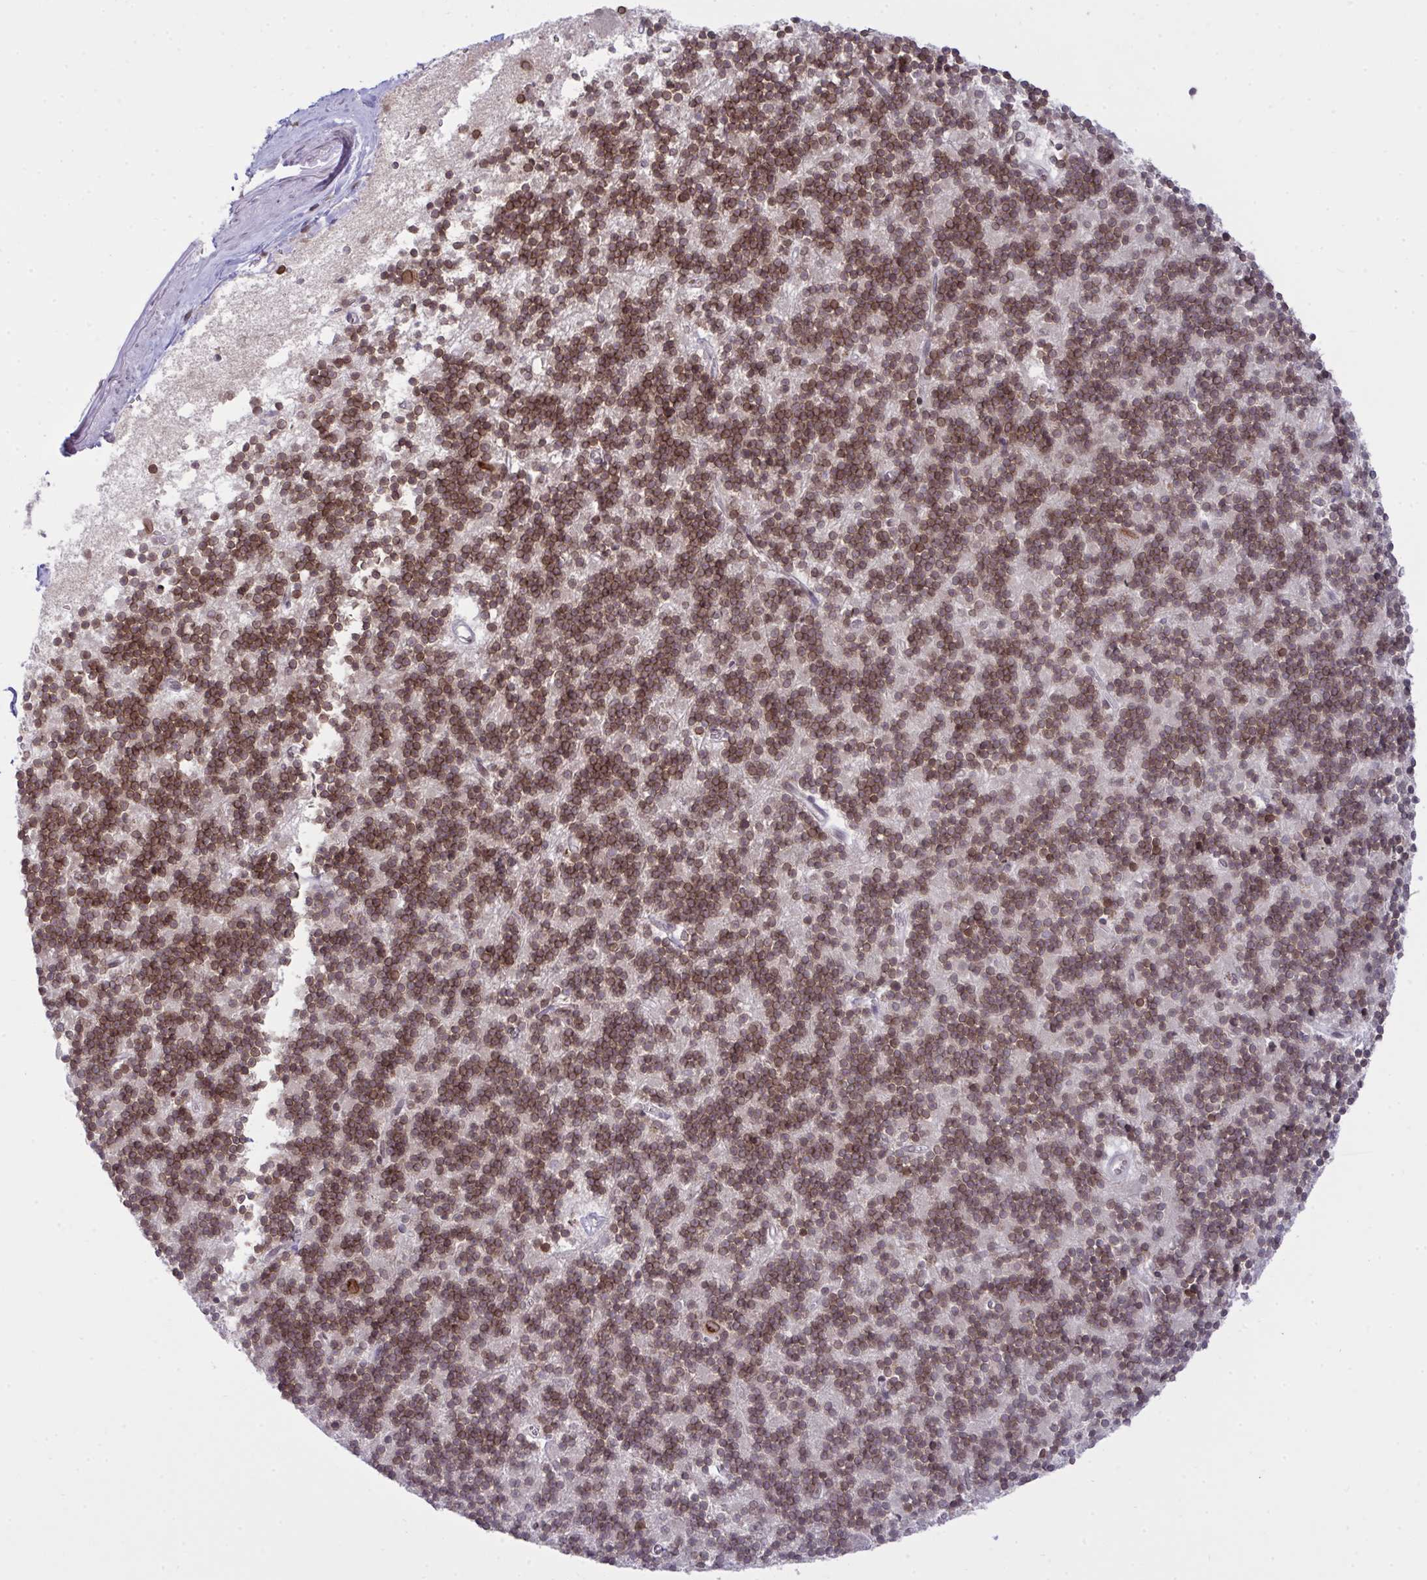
{"staining": {"intensity": "moderate", "quantity": ">75%", "location": "cytoplasmic/membranous,nuclear"}, "tissue": "cerebellum", "cell_type": "Cells in granular layer", "image_type": "normal", "snomed": [{"axis": "morphology", "description": "Normal tissue, NOS"}, {"axis": "topography", "description": "Cerebellum"}], "caption": "Protein expression analysis of benign cerebellum shows moderate cytoplasmic/membranous,nuclear expression in approximately >75% of cells in granular layer.", "gene": "RANBP2", "patient": {"sex": "male", "age": 54}}